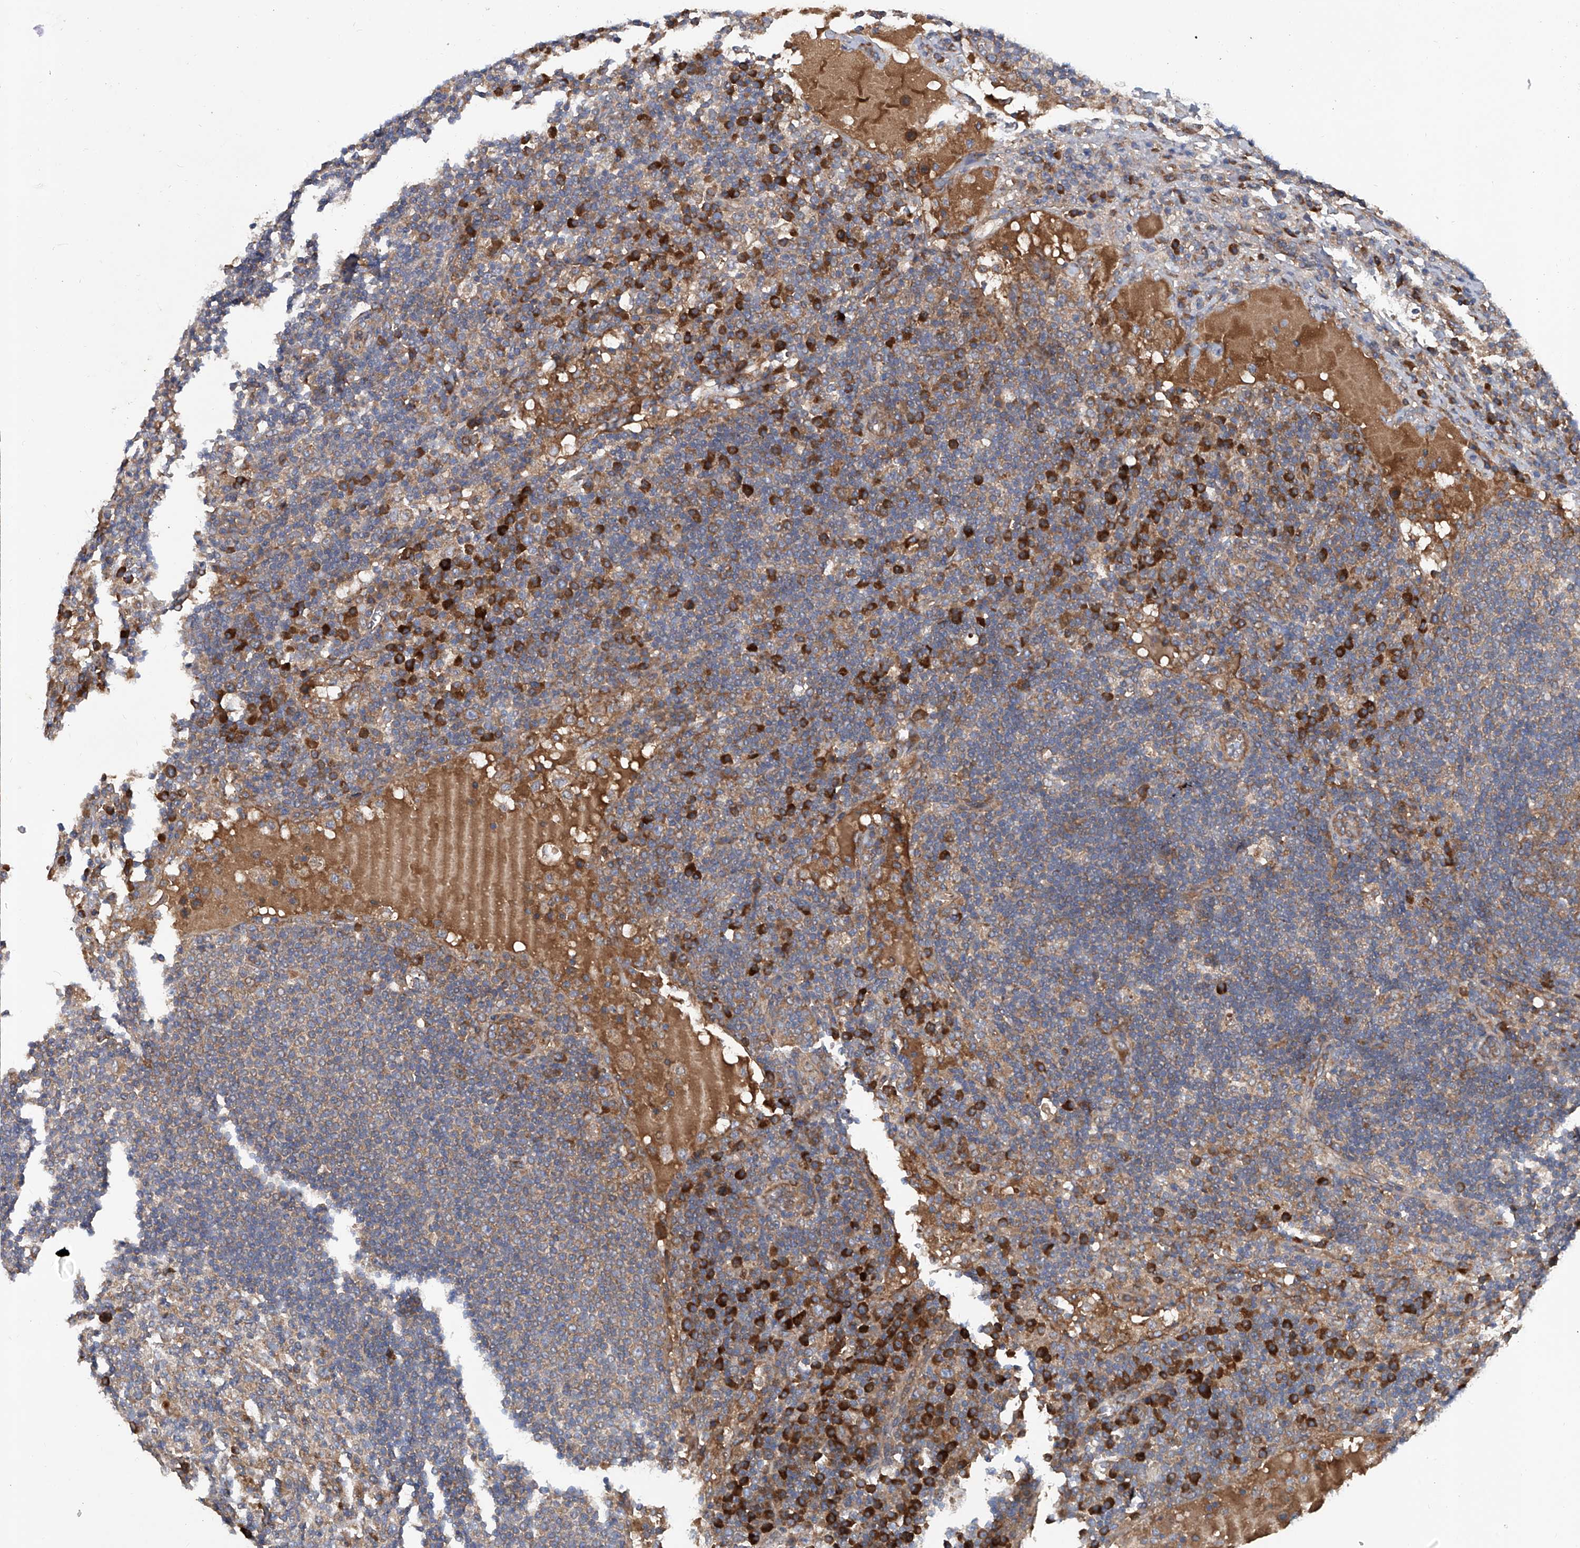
{"staining": {"intensity": "moderate", "quantity": "<25%", "location": "cytoplasmic/membranous"}, "tissue": "lymph node", "cell_type": "Germinal center cells", "image_type": "normal", "snomed": [{"axis": "morphology", "description": "Normal tissue, NOS"}, {"axis": "topography", "description": "Lymph node"}], "caption": "The histopathology image reveals staining of unremarkable lymph node, revealing moderate cytoplasmic/membranous protein staining (brown color) within germinal center cells.", "gene": "ASCC3", "patient": {"sex": "female", "age": 53}}